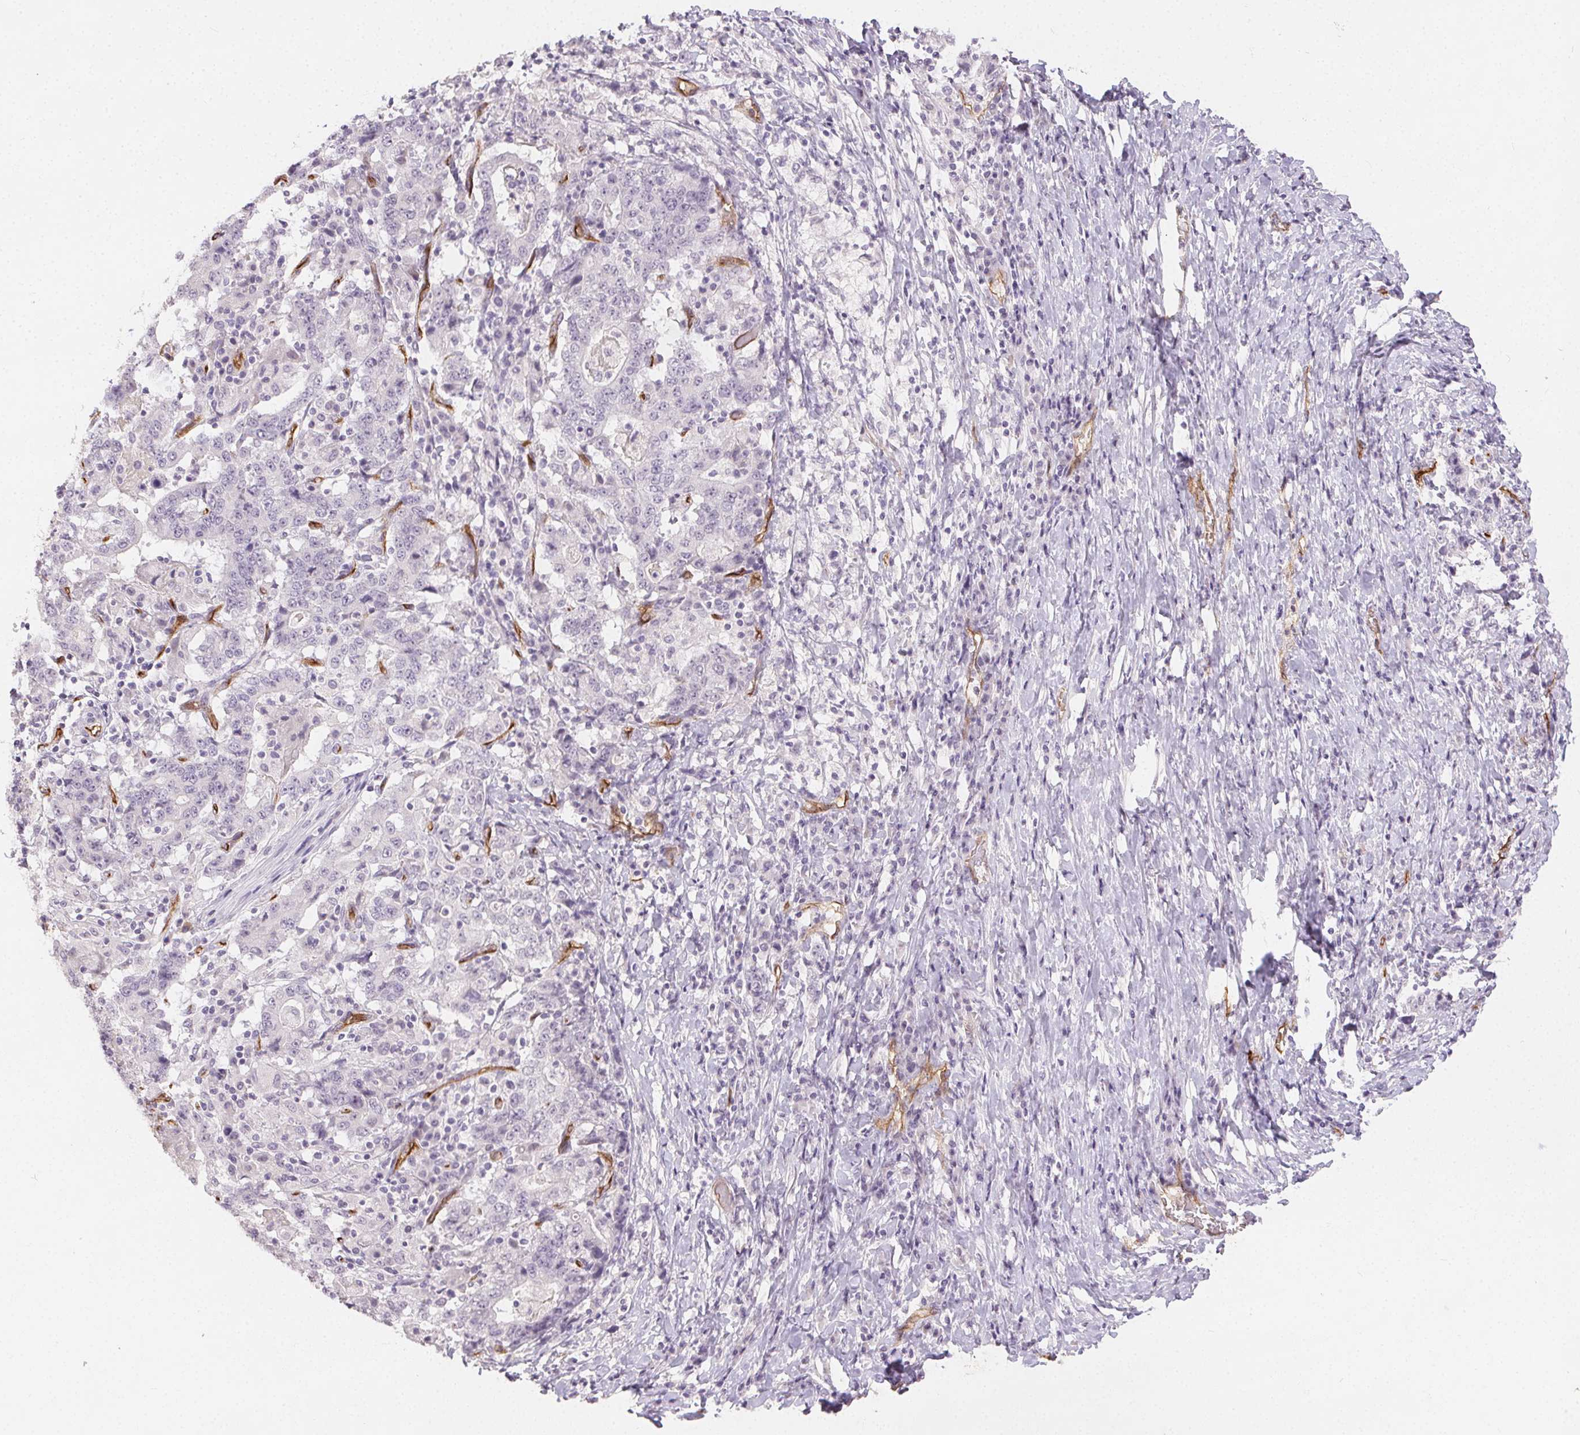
{"staining": {"intensity": "negative", "quantity": "none", "location": "none"}, "tissue": "stomach cancer", "cell_type": "Tumor cells", "image_type": "cancer", "snomed": [{"axis": "morphology", "description": "Normal tissue, NOS"}, {"axis": "morphology", "description": "Adenocarcinoma, NOS"}, {"axis": "topography", "description": "Stomach, upper"}, {"axis": "topography", "description": "Stomach"}], "caption": "The image displays no staining of tumor cells in stomach adenocarcinoma.", "gene": "PODXL", "patient": {"sex": "male", "age": 59}}